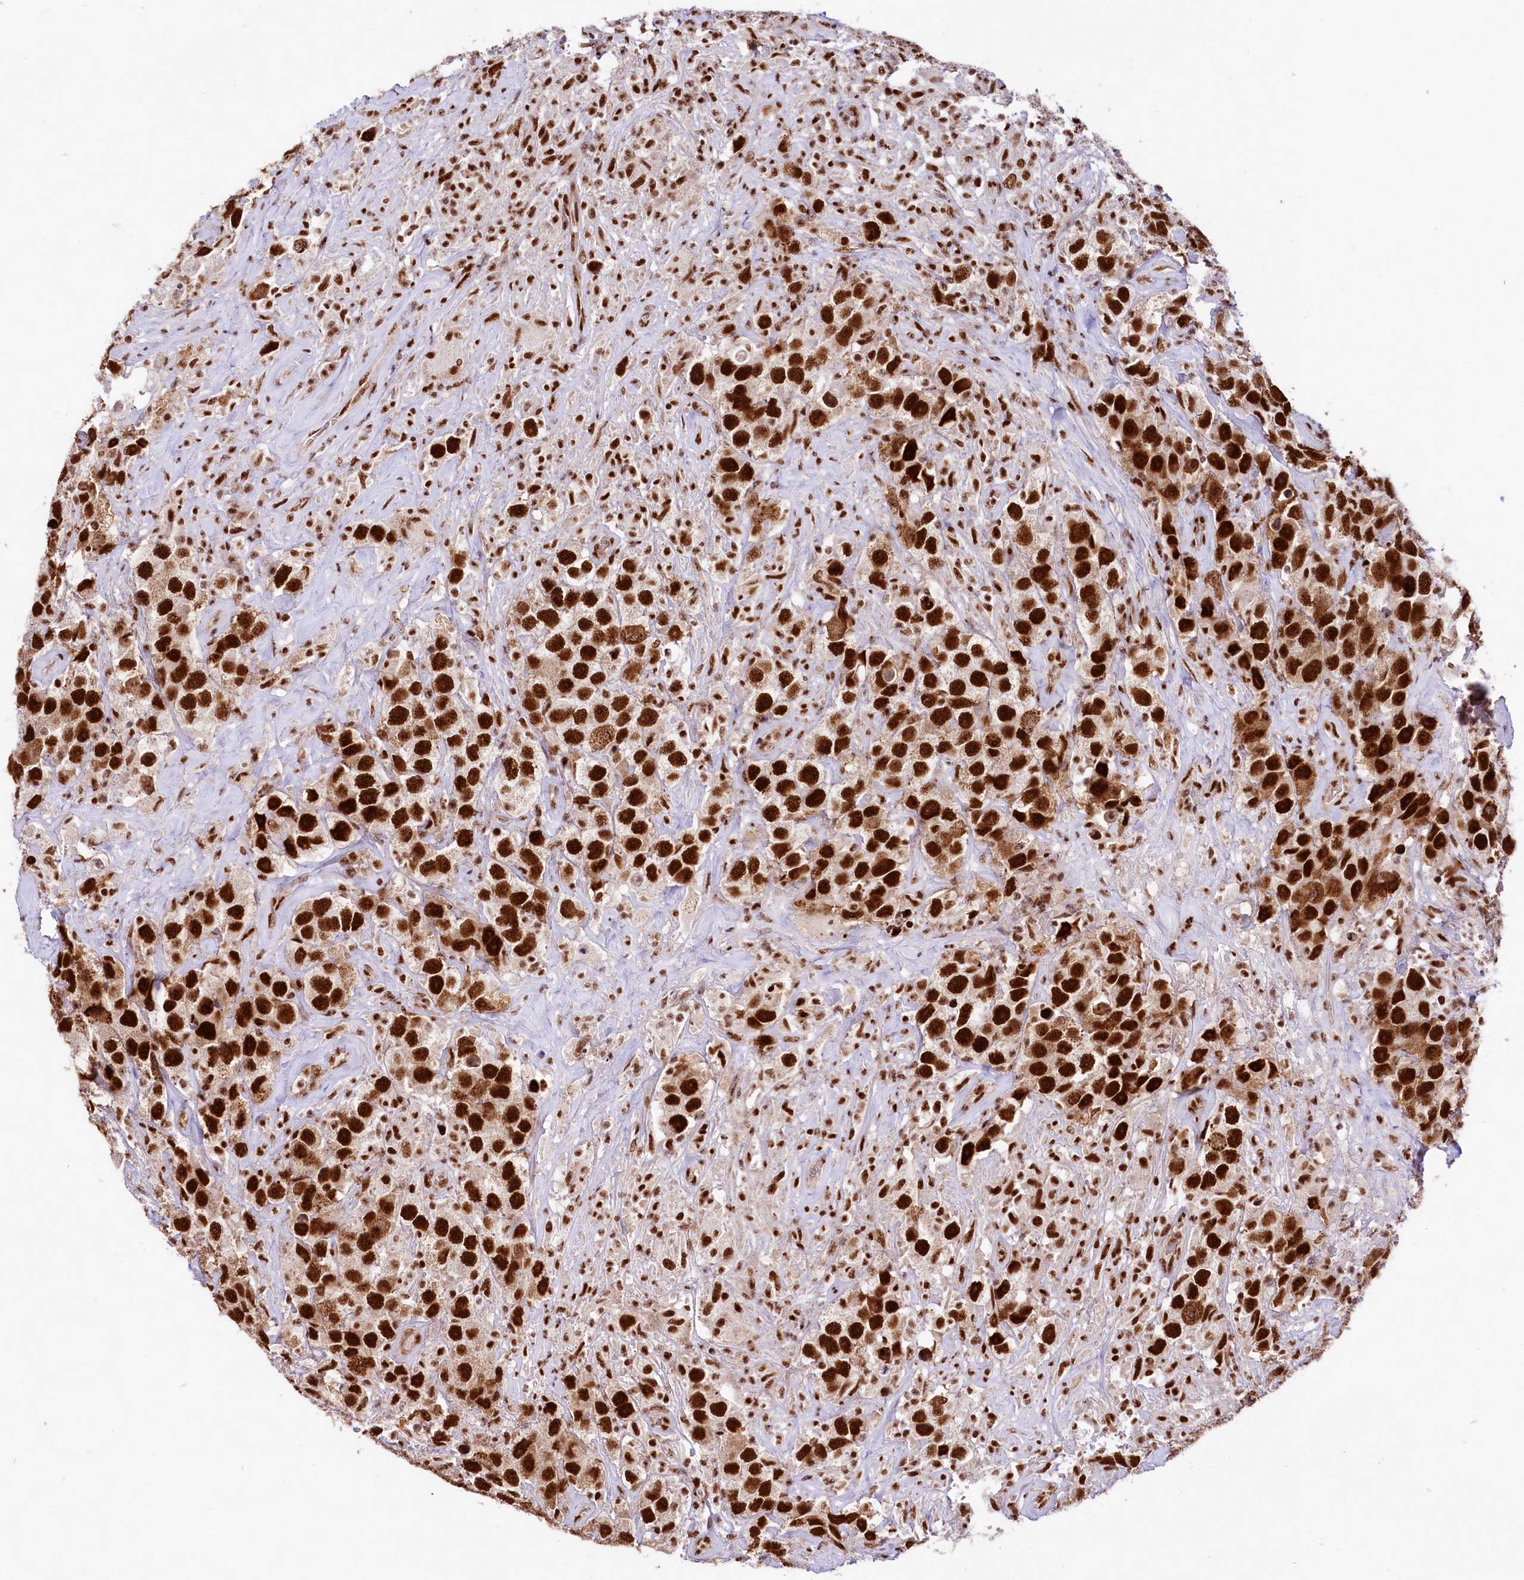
{"staining": {"intensity": "strong", "quantity": ">75%", "location": "nuclear"}, "tissue": "testis cancer", "cell_type": "Tumor cells", "image_type": "cancer", "snomed": [{"axis": "morphology", "description": "Seminoma, NOS"}, {"axis": "topography", "description": "Testis"}], "caption": "Immunohistochemistry micrograph of neoplastic tissue: testis seminoma stained using immunohistochemistry (IHC) displays high levels of strong protein expression localized specifically in the nuclear of tumor cells, appearing as a nuclear brown color.", "gene": "HIRA", "patient": {"sex": "male", "age": 49}}